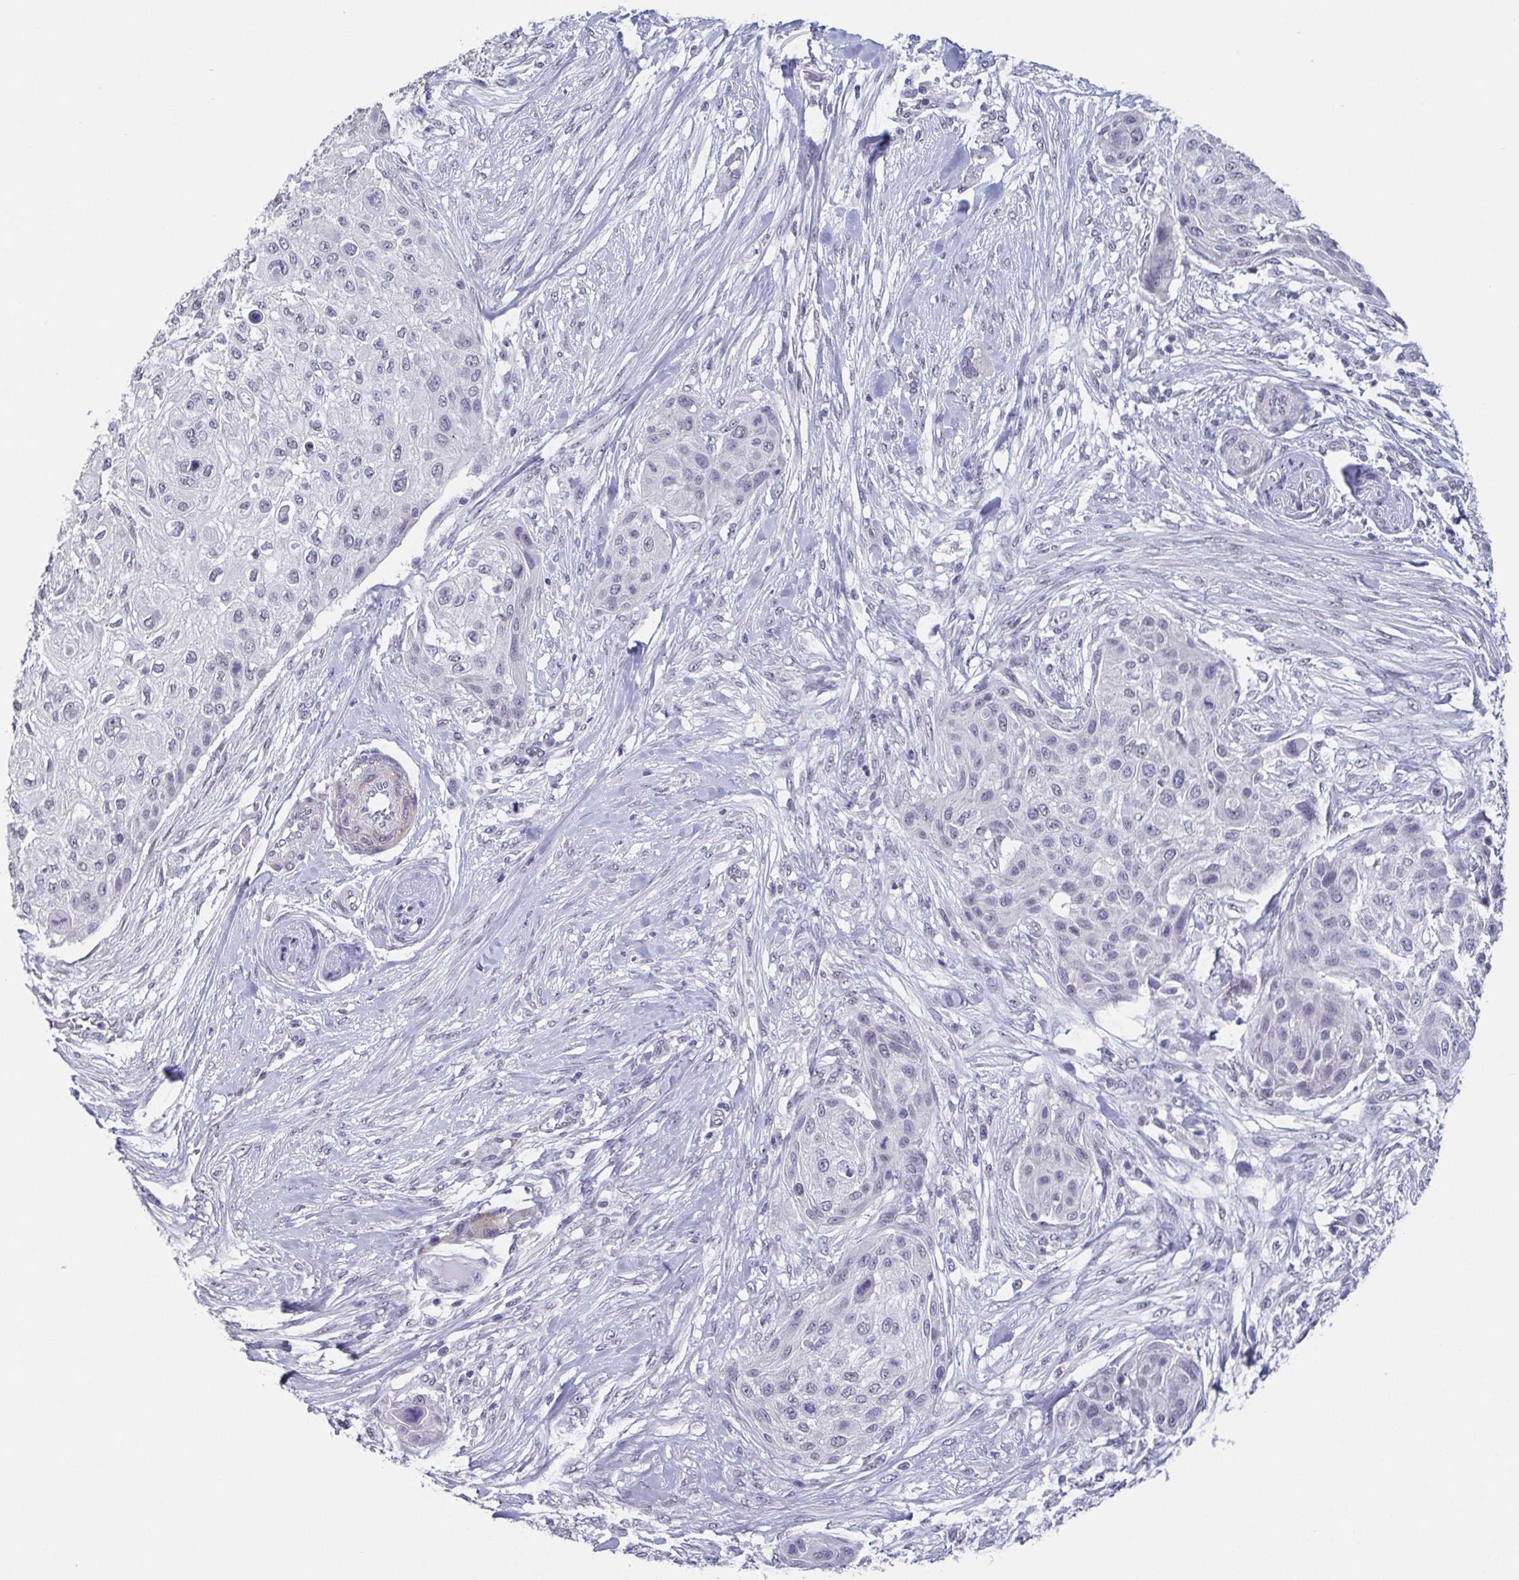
{"staining": {"intensity": "negative", "quantity": "none", "location": "none"}, "tissue": "skin cancer", "cell_type": "Tumor cells", "image_type": "cancer", "snomed": [{"axis": "morphology", "description": "Squamous cell carcinoma, NOS"}, {"axis": "topography", "description": "Skin"}], "caption": "DAB immunohistochemical staining of human skin cancer exhibits no significant positivity in tumor cells. (Brightfield microscopy of DAB (3,3'-diaminobenzidine) immunohistochemistry at high magnification).", "gene": "TMEM92", "patient": {"sex": "female", "age": 87}}